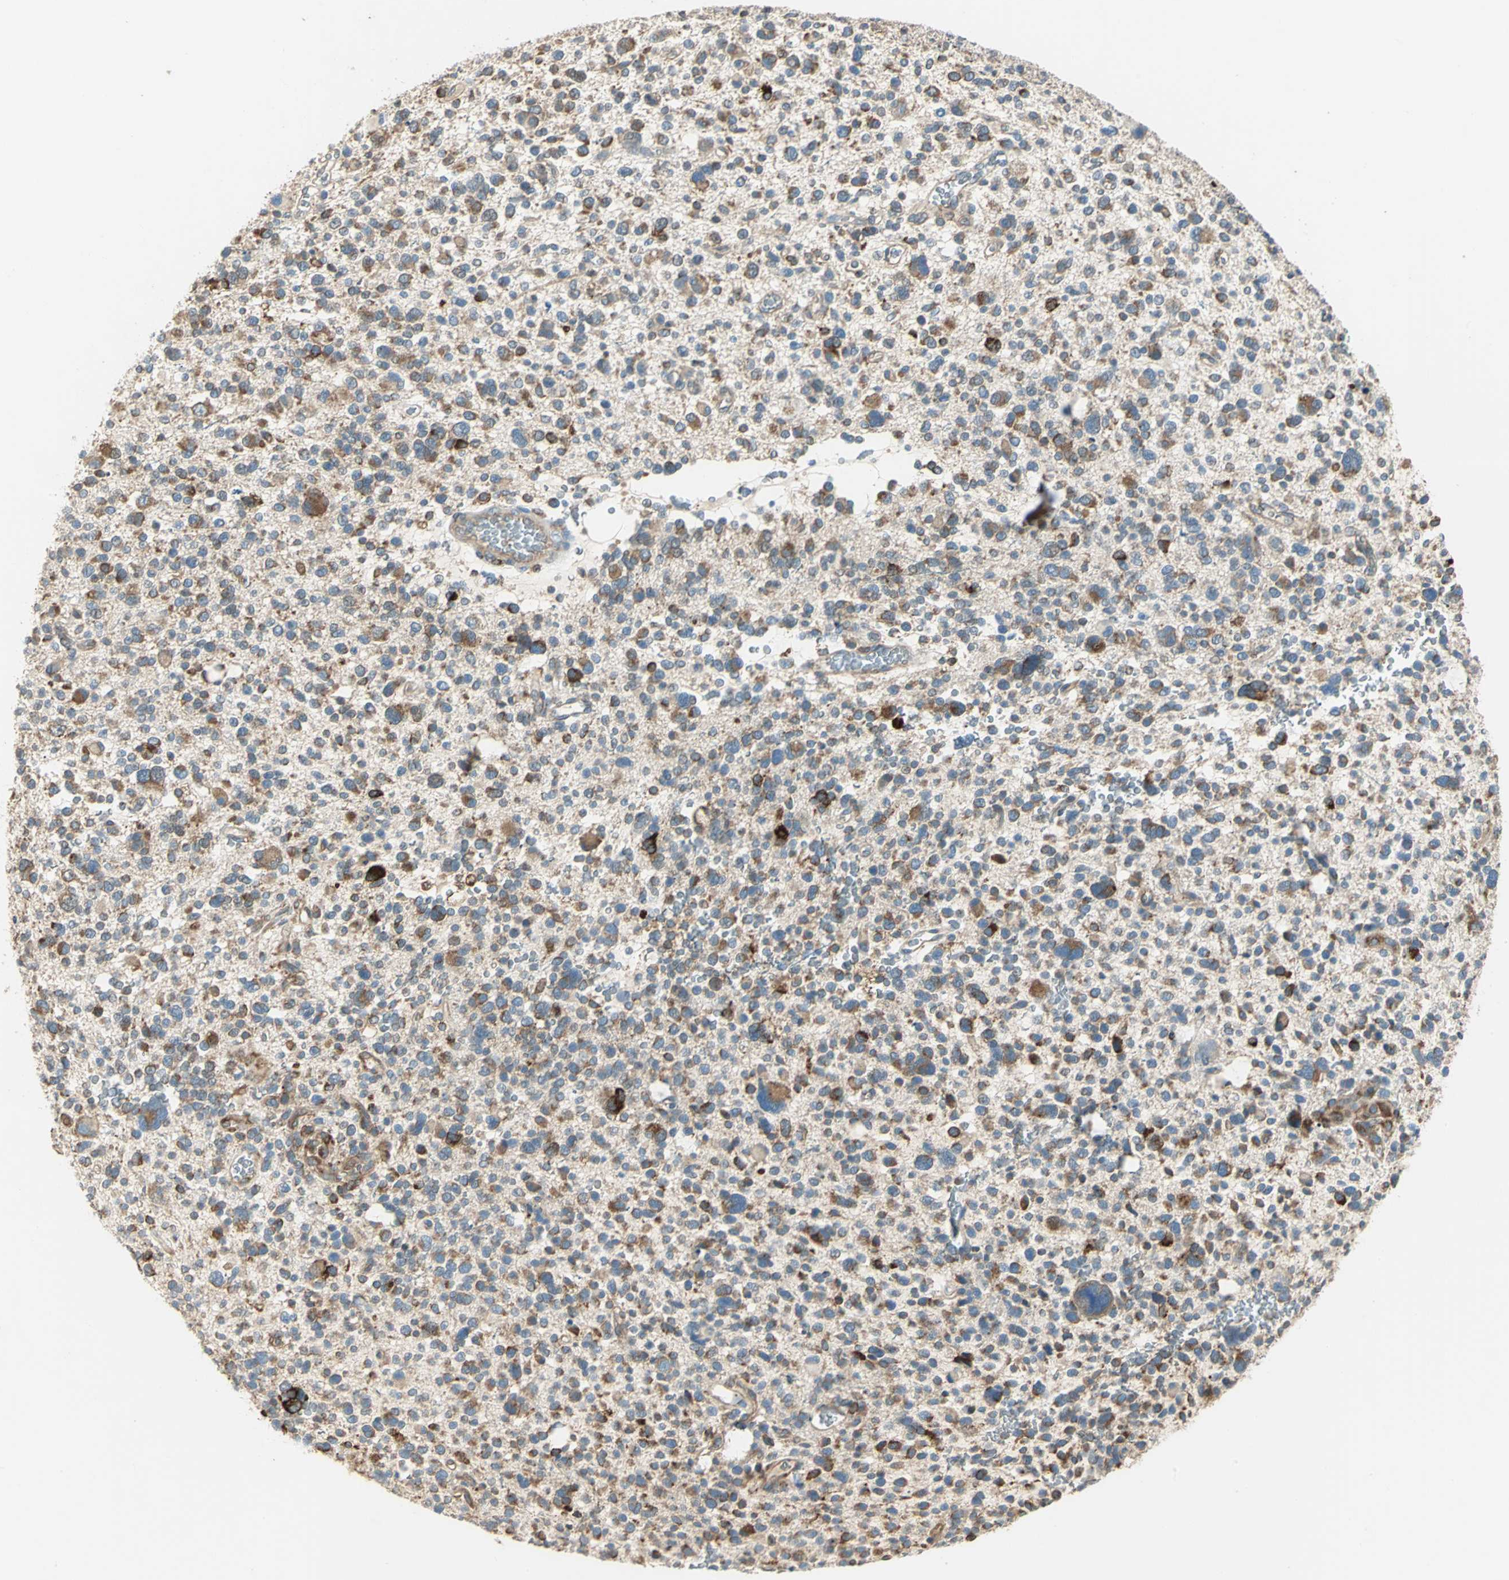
{"staining": {"intensity": "moderate", "quantity": ">75%", "location": "cytoplasmic/membranous"}, "tissue": "glioma", "cell_type": "Tumor cells", "image_type": "cancer", "snomed": [{"axis": "morphology", "description": "Glioma, malignant, High grade"}, {"axis": "topography", "description": "Brain"}], "caption": "Human glioma stained with a protein marker reveals moderate staining in tumor cells.", "gene": "PDIA4", "patient": {"sex": "male", "age": 48}}